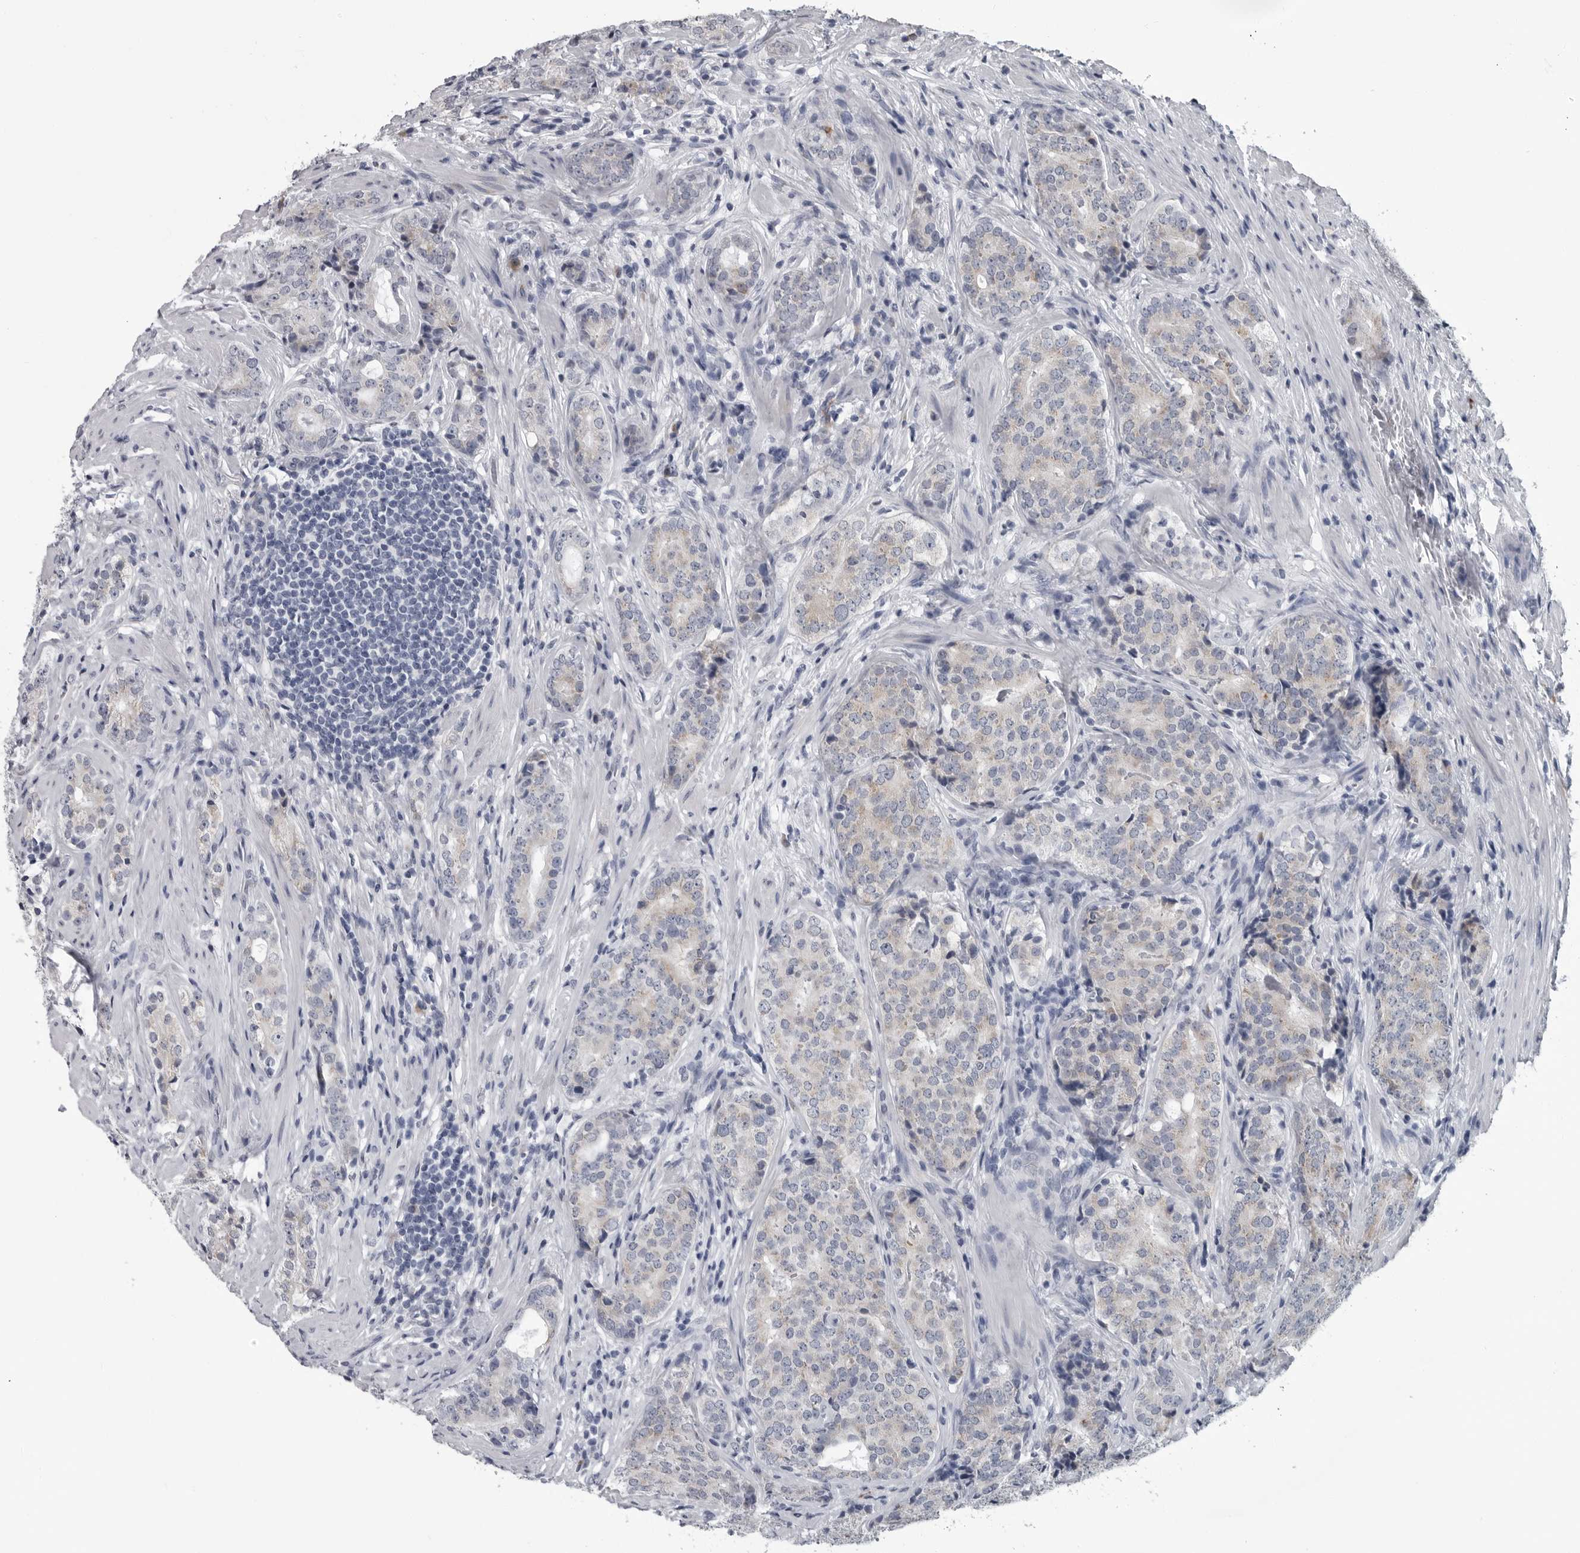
{"staining": {"intensity": "weak", "quantity": "<25%", "location": "cytoplasmic/membranous"}, "tissue": "prostate cancer", "cell_type": "Tumor cells", "image_type": "cancer", "snomed": [{"axis": "morphology", "description": "Adenocarcinoma, High grade"}, {"axis": "topography", "description": "Prostate"}], "caption": "Tumor cells are negative for protein expression in human prostate cancer (high-grade adenocarcinoma). (DAB IHC visualized using brightfield microscopy, high magnification).", "gene": "MYOC", "patient": {"sex": "male", "age": 56}}